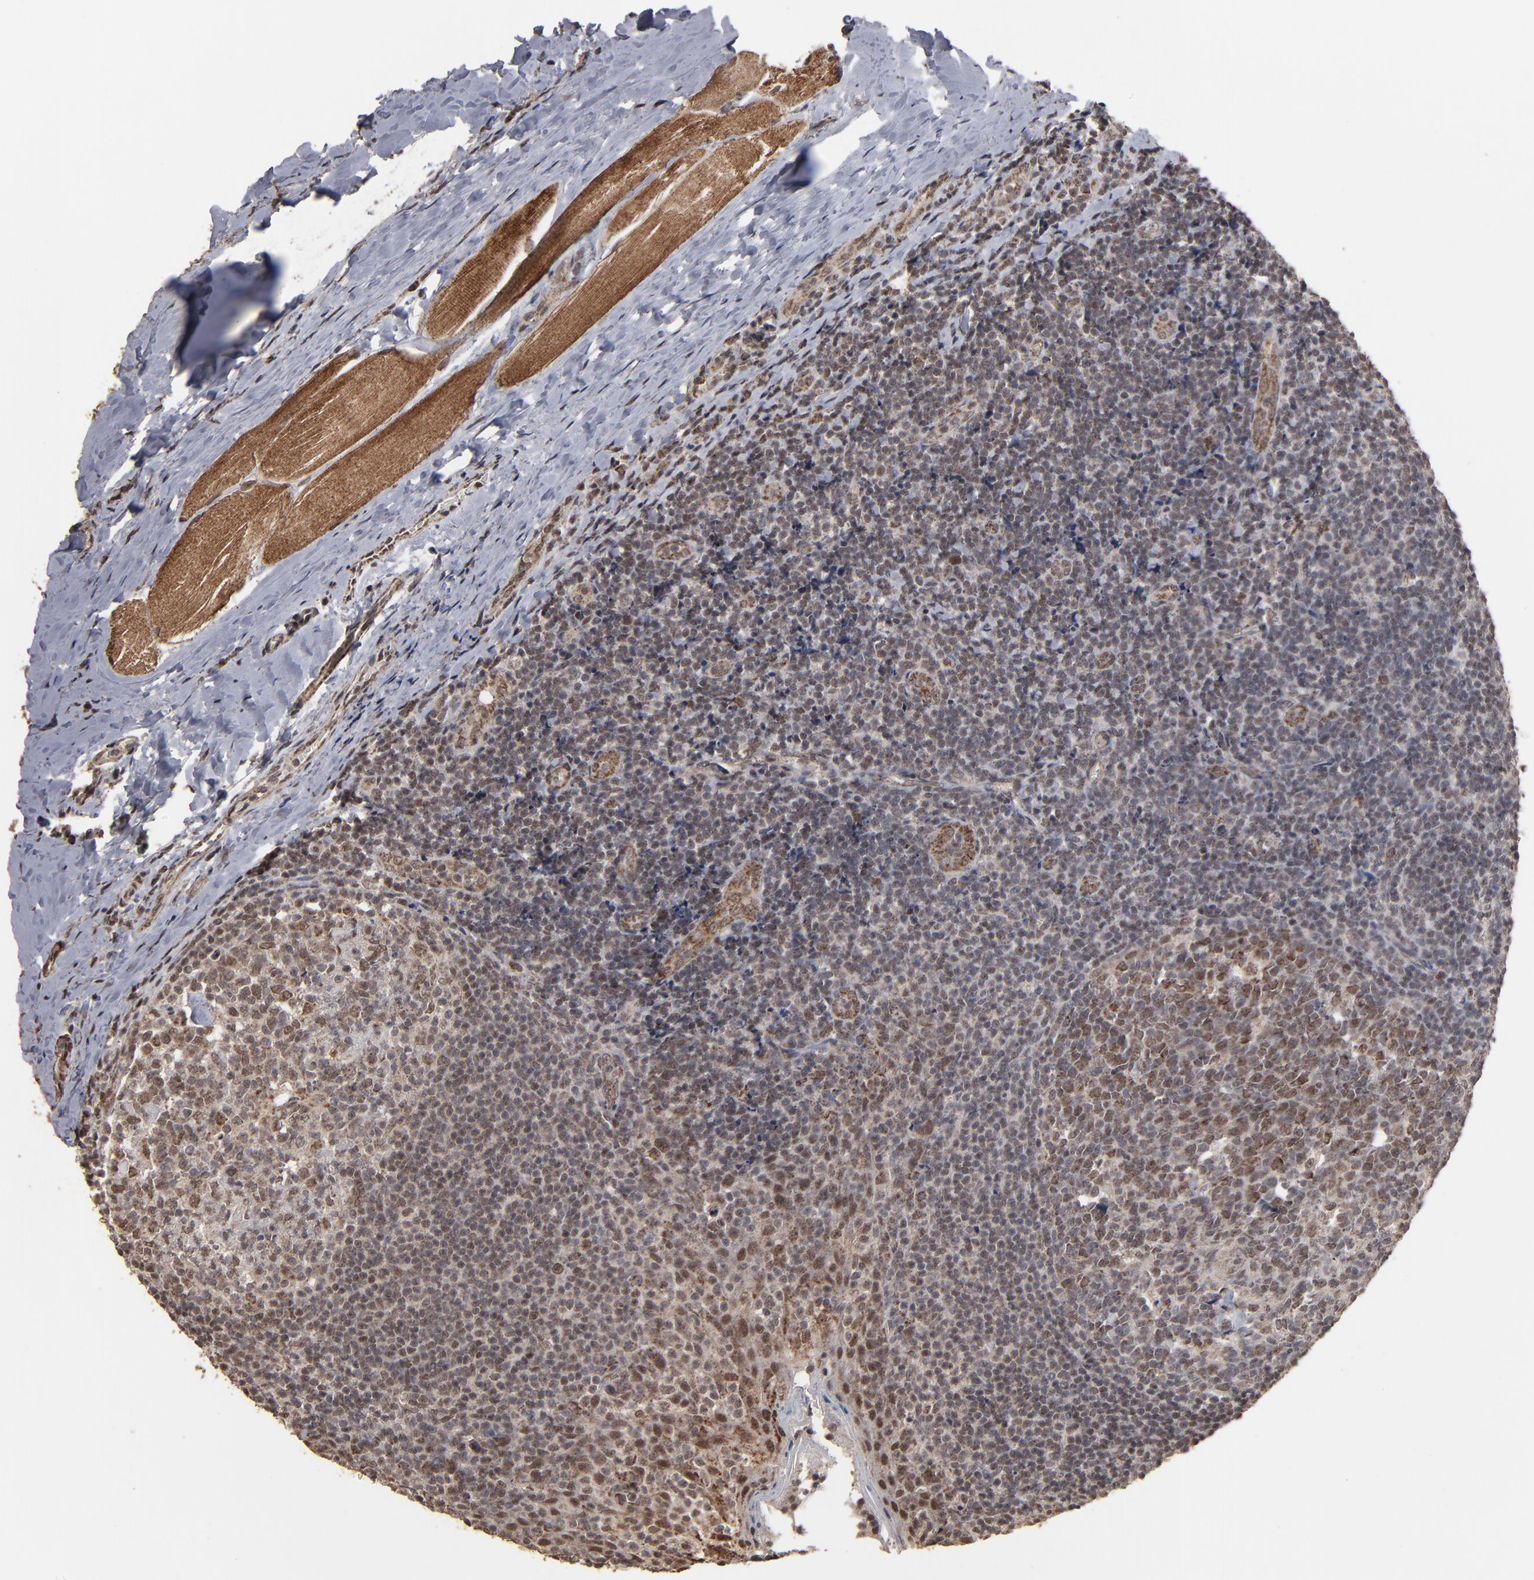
{"staining": {"intensity": "weak", "quantity": ">75%", "location": "nuclear"}, "tissue": "tonsil", "cell_type": "Germinal center cells", "image_type": "normal", "snomed": [{"axis": "morphology", "description": "Normal tissue, NOS"}, {"axis": "topography", "description": "Tonsil"}], "caption": "IHC of unremarkable human tonsil shows low levels of weak nuclear staining in approximately >75% of germinal center cells. IHC stains the protein in brown and the nuclei are stained blue.", "gene": "BNIP3", "patient": {"sex": "male", "age": 31}}